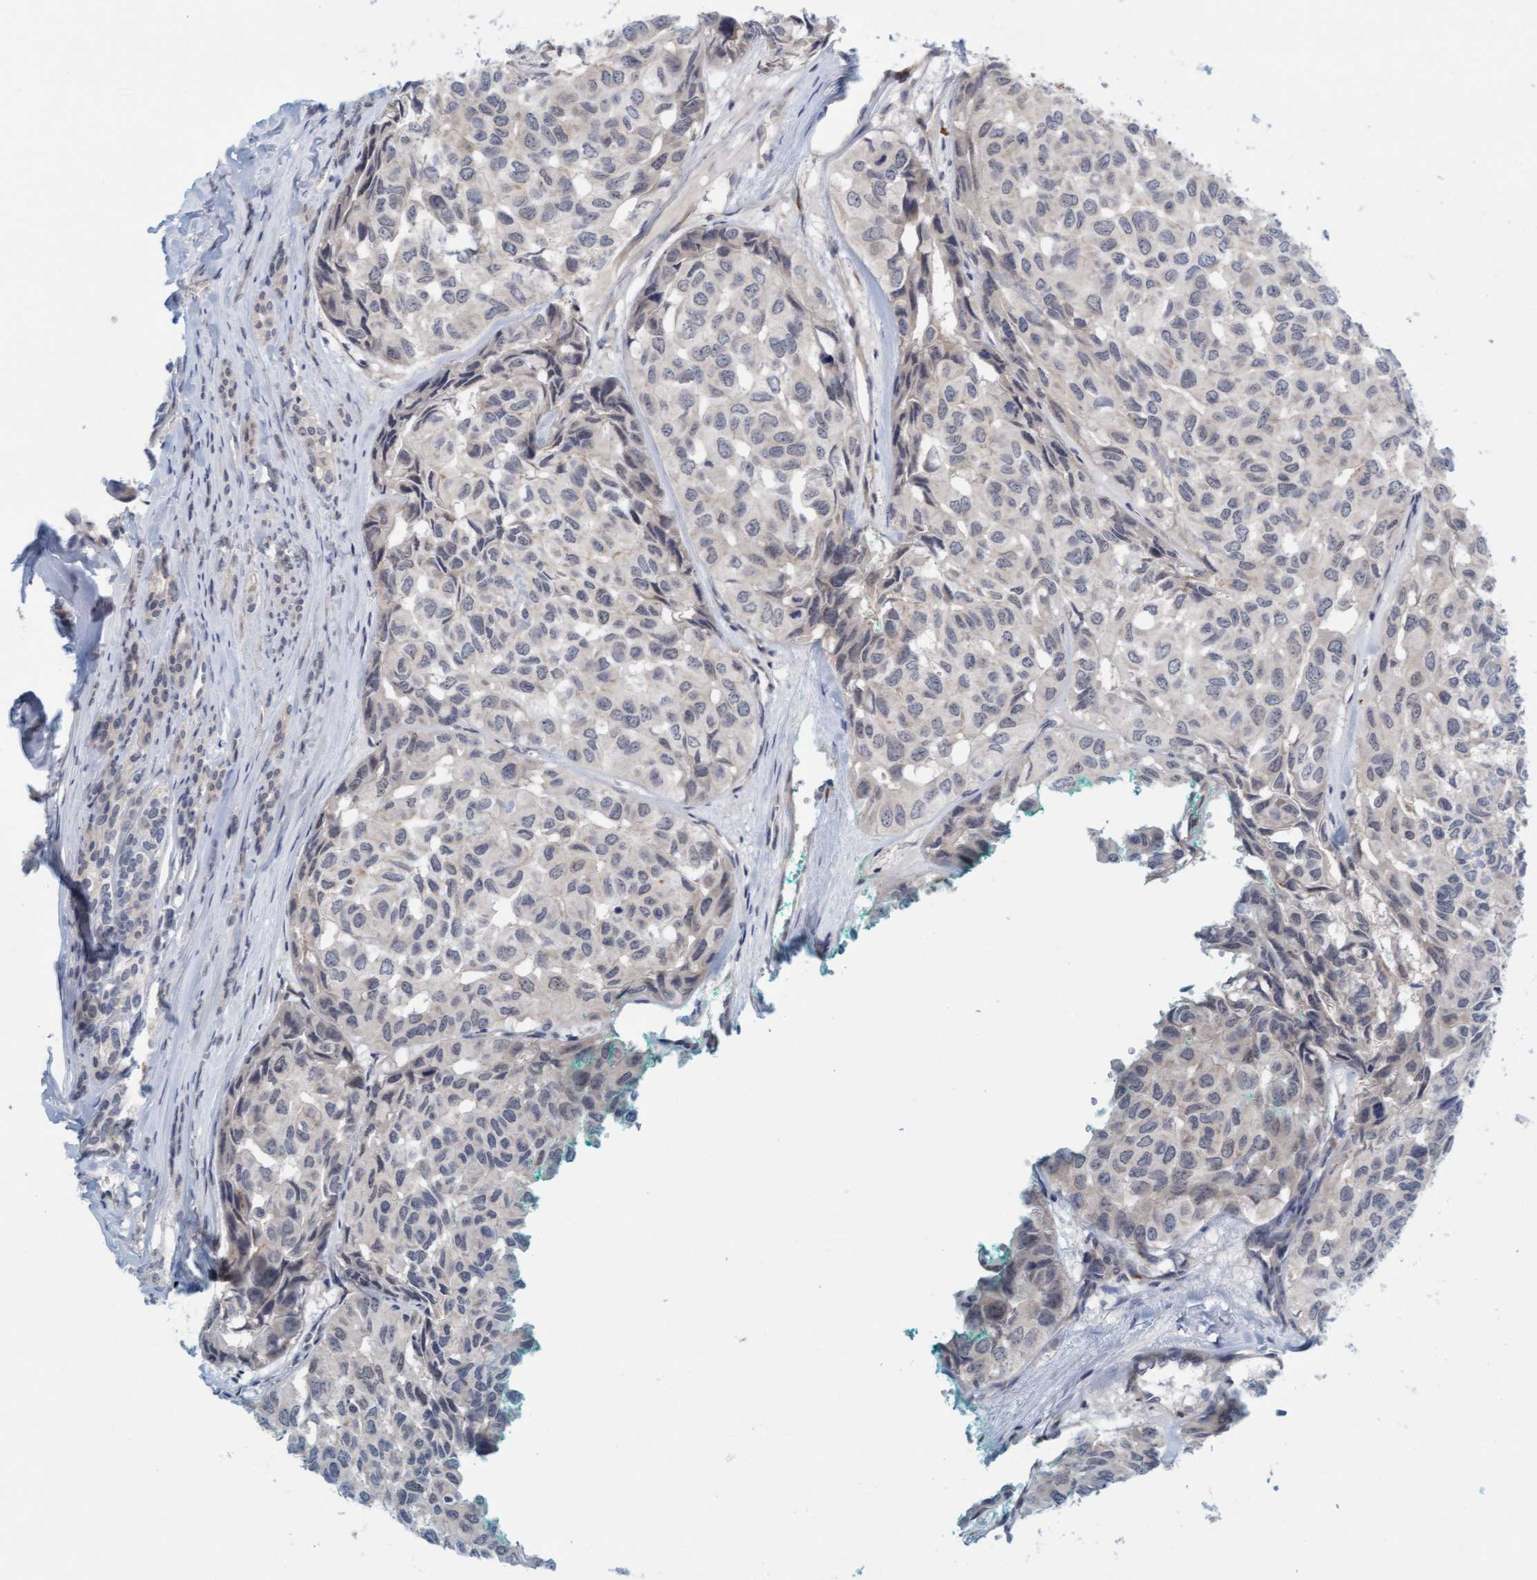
{"staining": {"intensity": "negative", "quantity": "none", "location": "none"}, "tissue": "head and neck cancer", "cell_type": "Tumor cells", "image_type": "cancer", "snomed": [{"axis": "morphology", "description": "Adenocarcinoma, NOS"}, {"axis": "topography", "description": "Salivary gland, NOS"}, {"axis": "topography", "description": "Head-Neck"}], "caption": "Tumor cells show no significant protein expression in head and neck cancer (adenocarcinoma).", "gene": "TSTD2", "patient": {"sex": "female", "age": 76}}